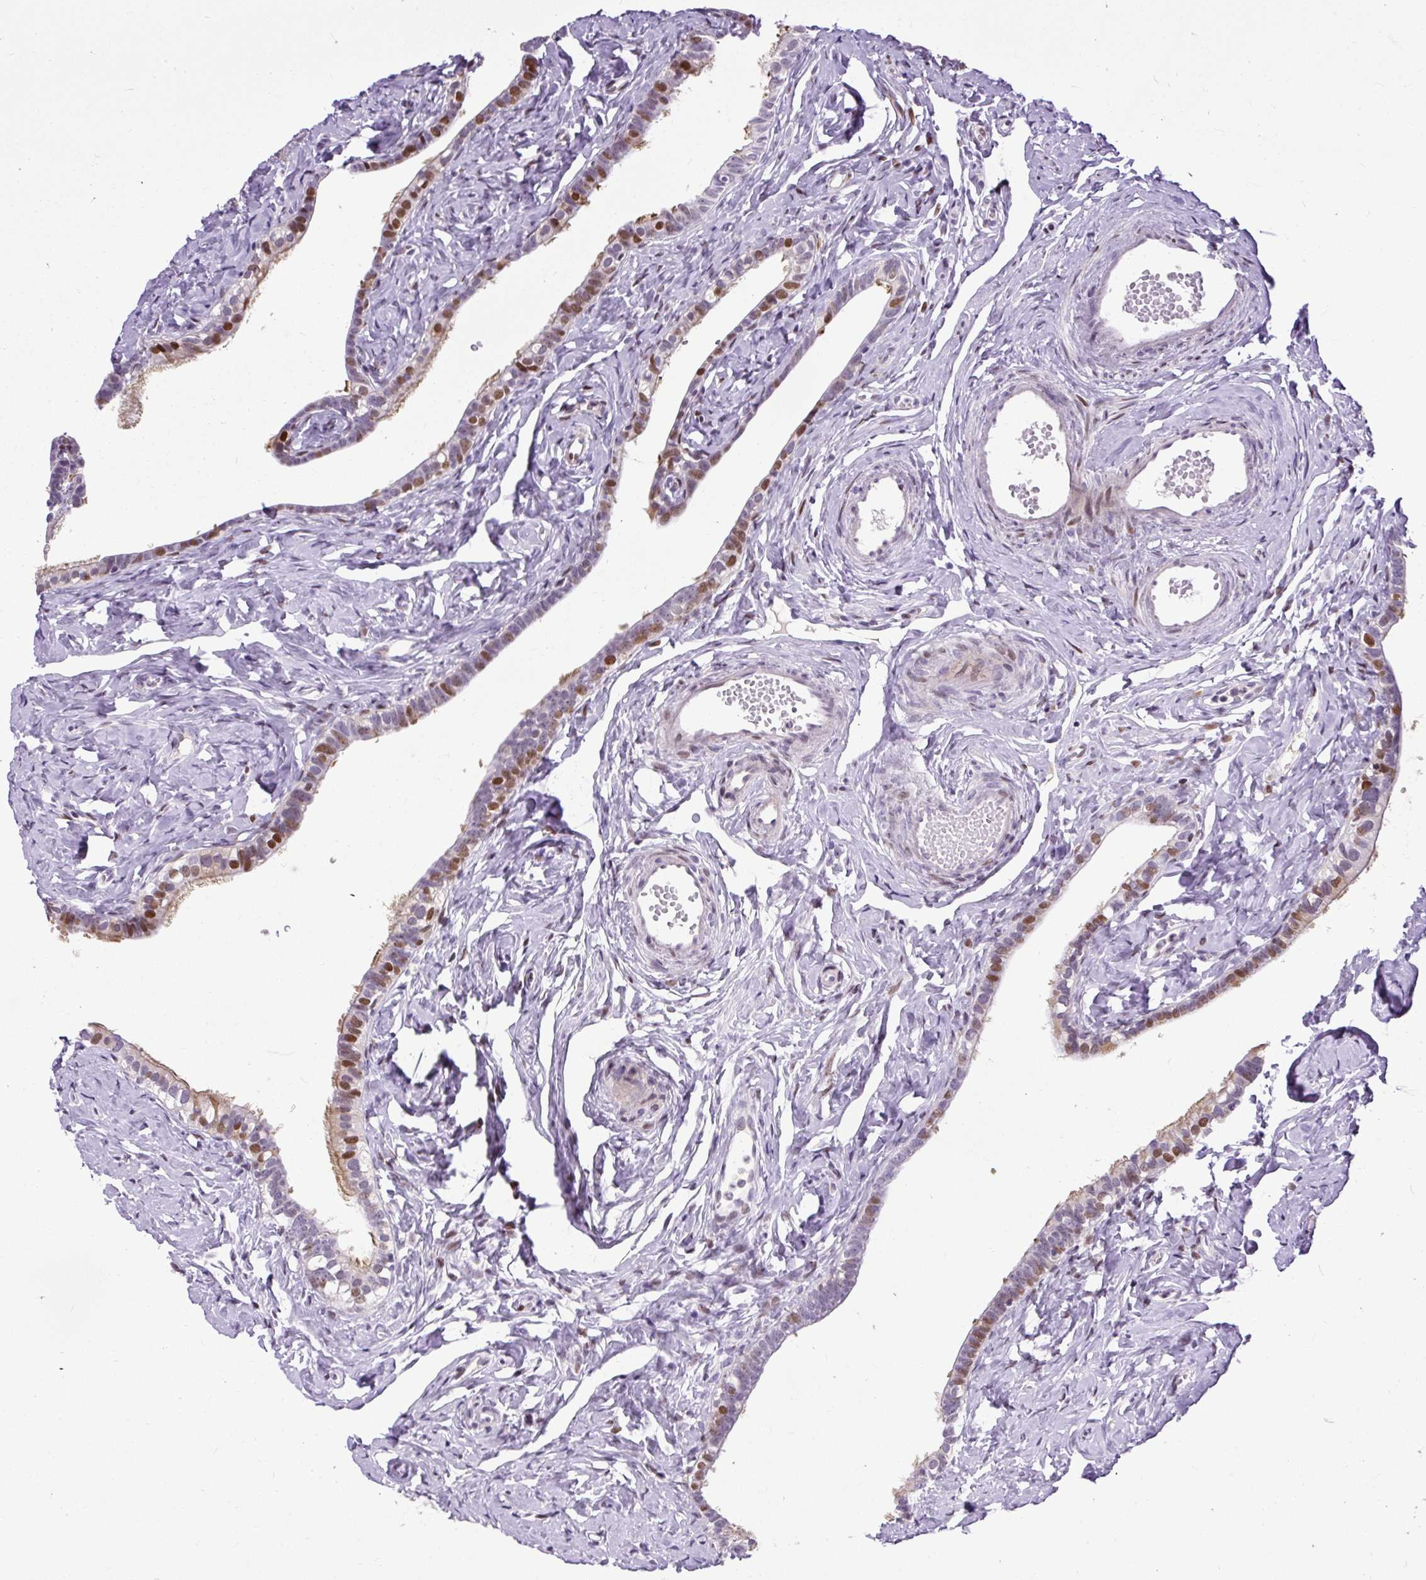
{"staining": {"intensity": "moderate", "quantity": "25%-75%", "location": "nuclear"}, "tissue": "fallopian tube", "cell_type": "Glandular cells", "image_type": "normal", "snomed": [{"axis": "morphology", "description": "Normal tissue, NOS"}, {"axis": "topography", "description": "Fallopian tube"}], "caption": "A photomicrograph showing moderate nuclear staining in about 25%-75% of glandular cells in benign fallopian tube, as visualized by brown immunohistochemical staining.", "gene": "ARHGEF18", "patient": {"sex": "female", "age": 66}}